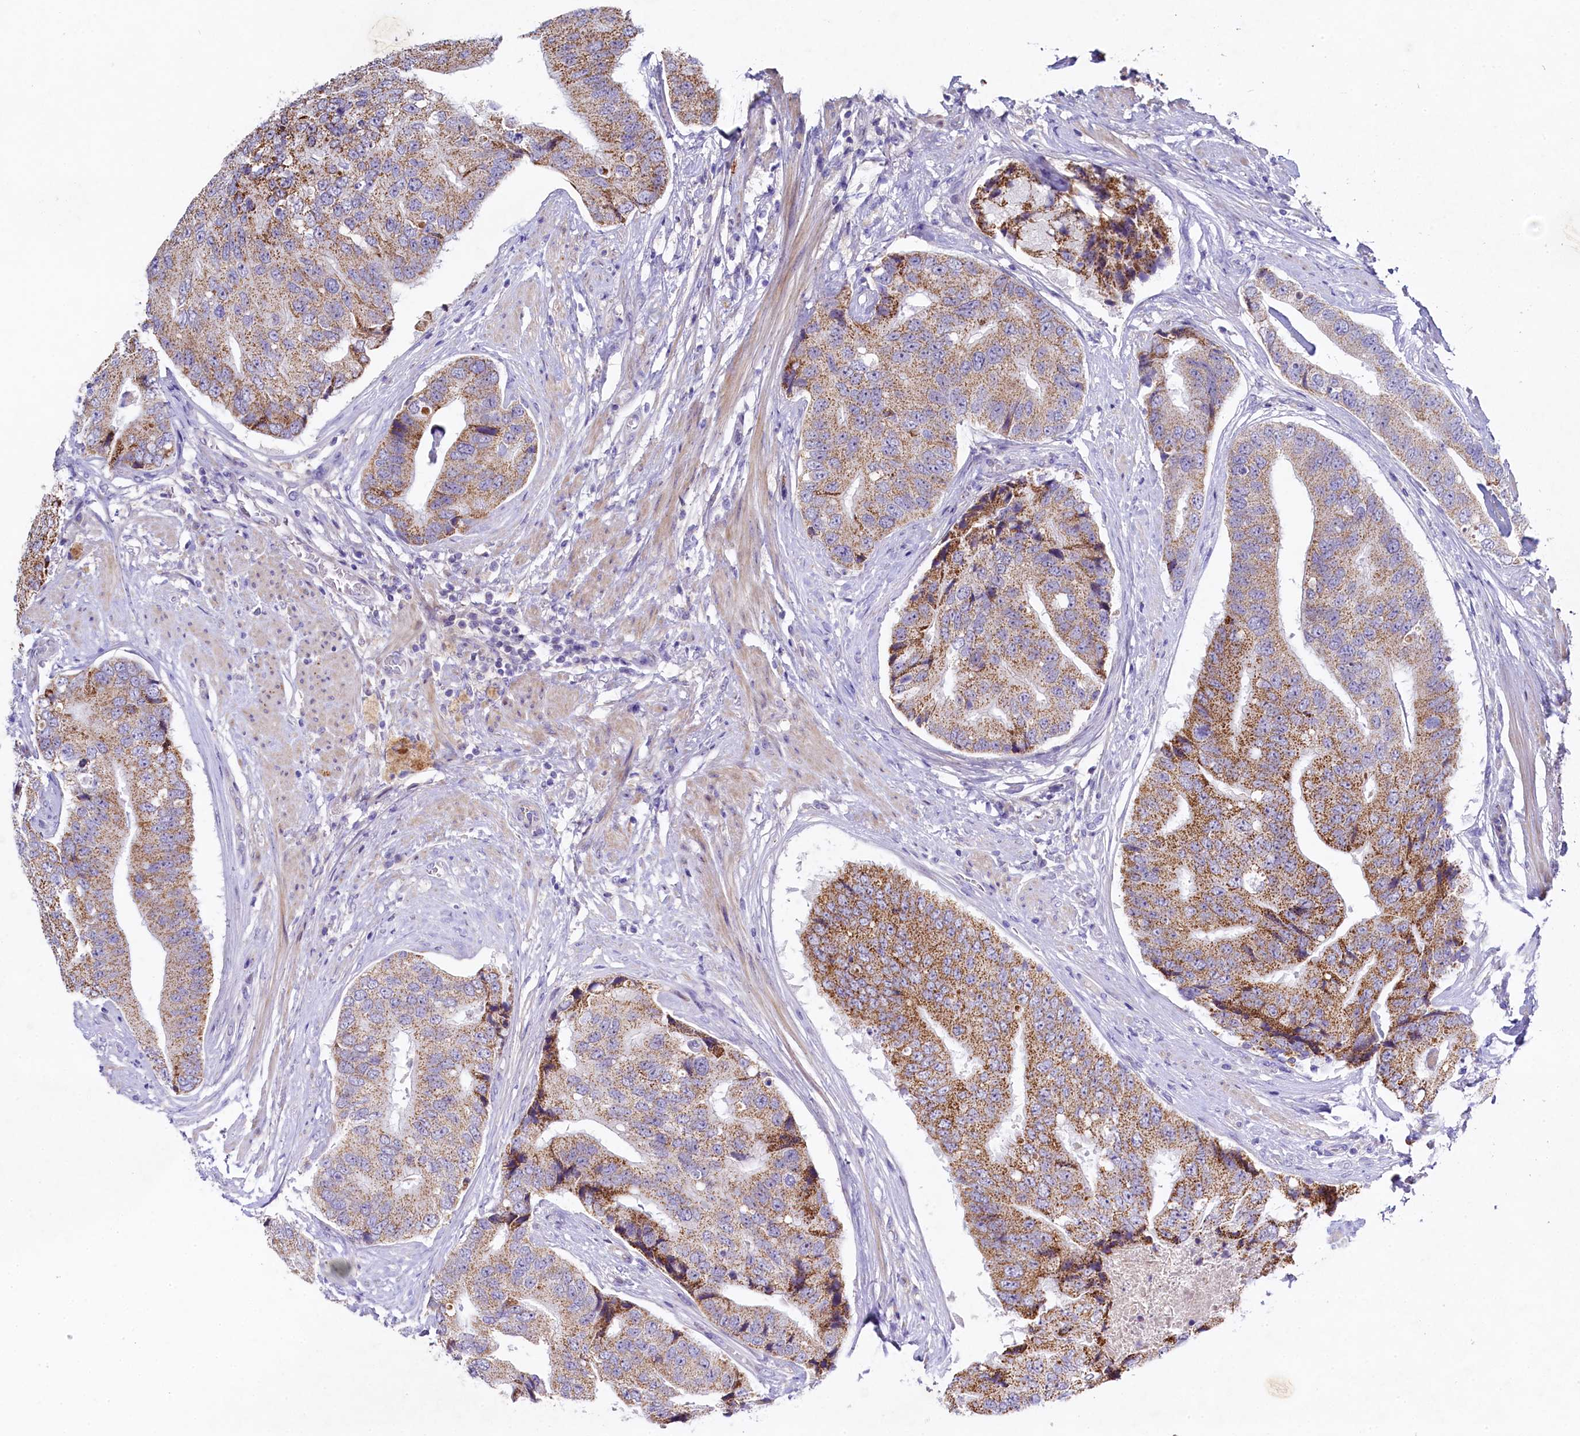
{"staining": {"intensity": "moderate", "quantity": ">75%", "location": "cytoplasmic/membranous"}, "tissue": "prostate cancer", "cell_type": "Tumor cells", "image_type": "cancer", "snomed": [{"axis": "morphology", "description": "Adenocarcinoma, High grade"}, {"axis": "topography", "description": "Prostate"}], "caption": "Immunohistochemical staining of human prostate high-grade adenocarcinoma reveals moderate cytoplasmic/membranous protein staining in approximately >75% of tumor cells.", "gene": "FXYD6", "patient": {"sex": "male", "age": 70}}